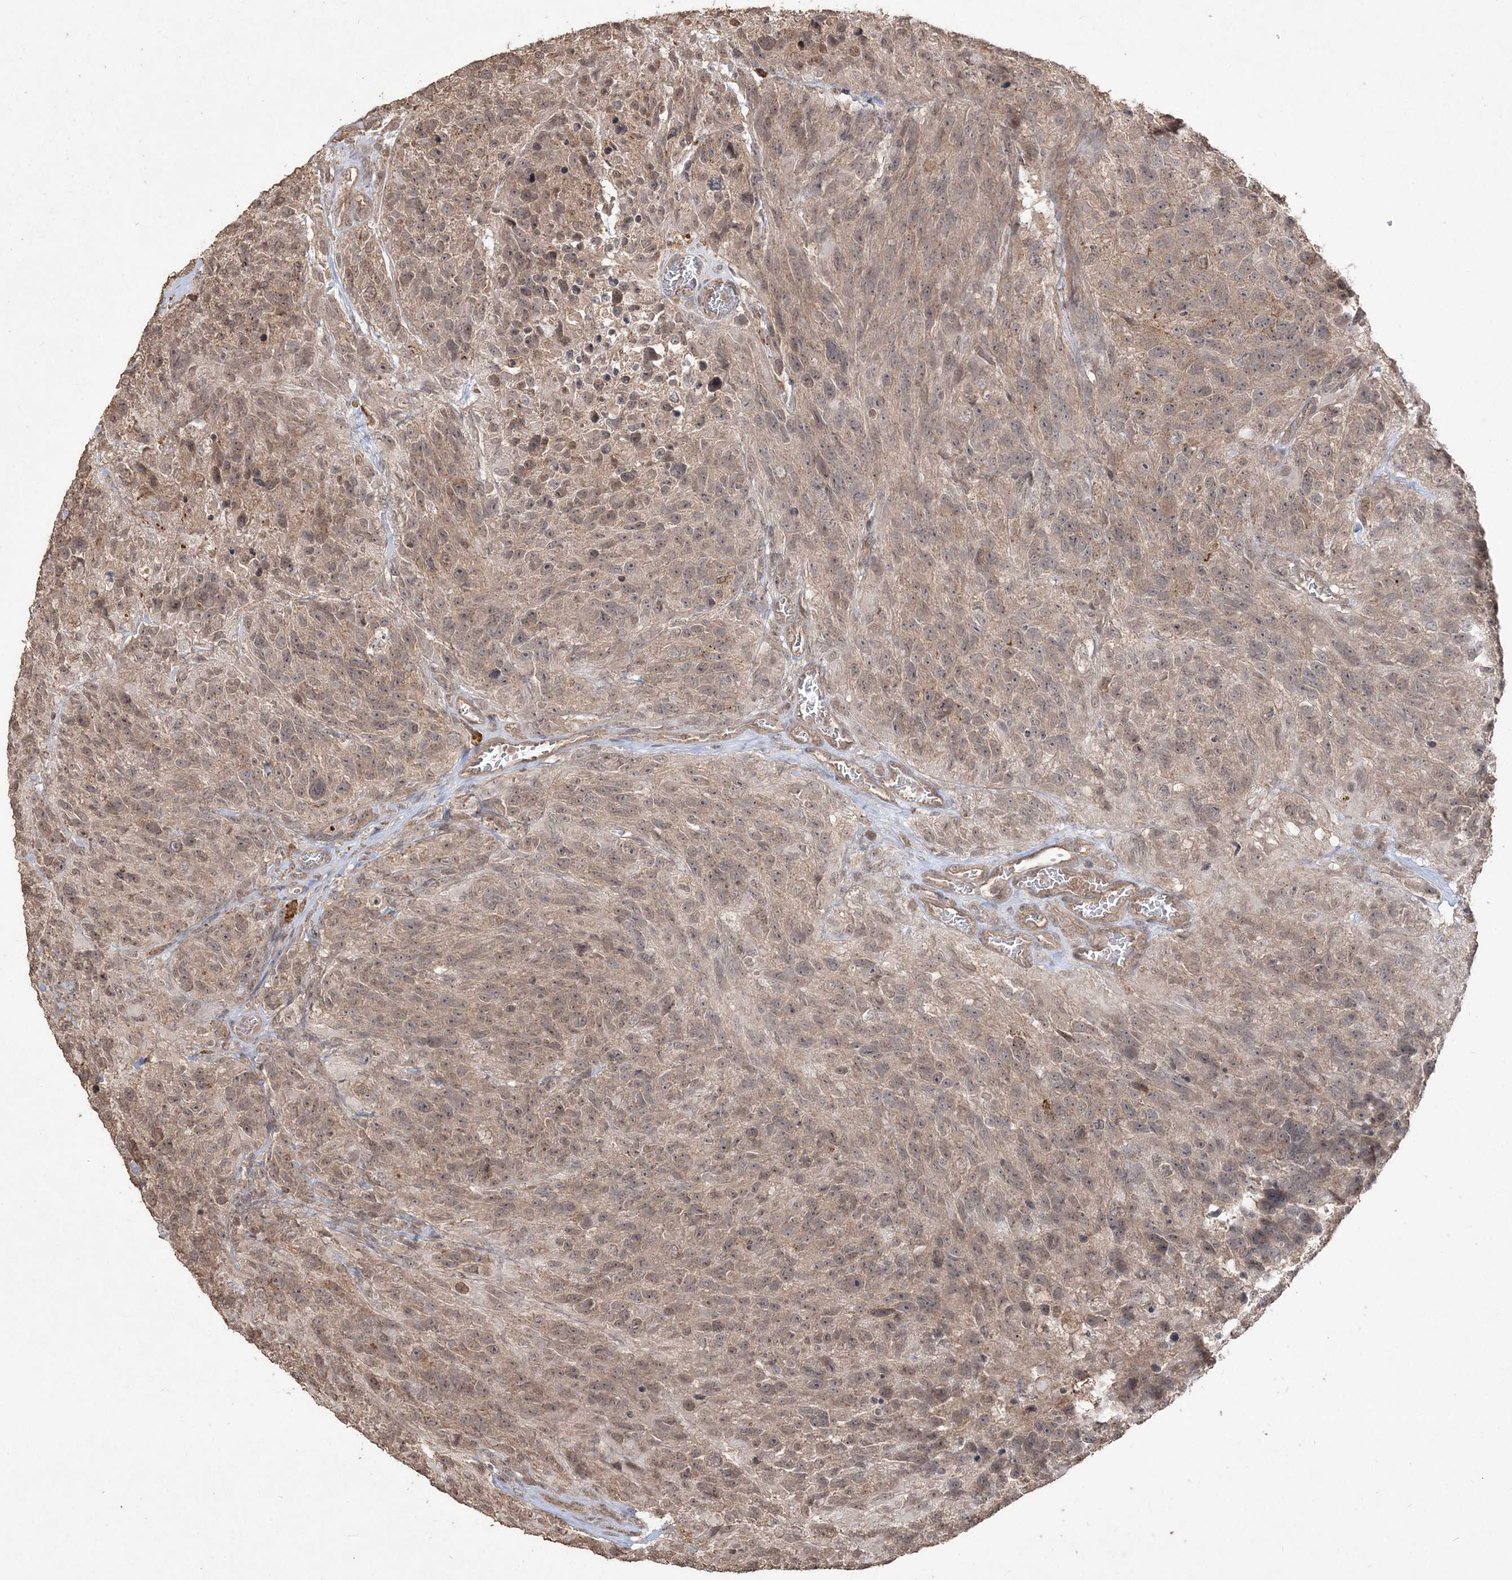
{"staining": {"intensity": "weak", "quantity": "<25%", "location": "cytoplasmic/membranous,nuclear"}, "tissue": "glioma", "cell_type": "Tumor cells", "image_type": "cancer", "snomed": [{"axis": "morphology", "description": "Glioma, malignant, High grade"}, {"axis": "topography", "description": "Brain"}], "caption": "The IHC photomicrograph has no significant staining in tumor cells of glioma tissue.", "gene": "EHHADH", "patient": {"sex": "male", "age": 69}}